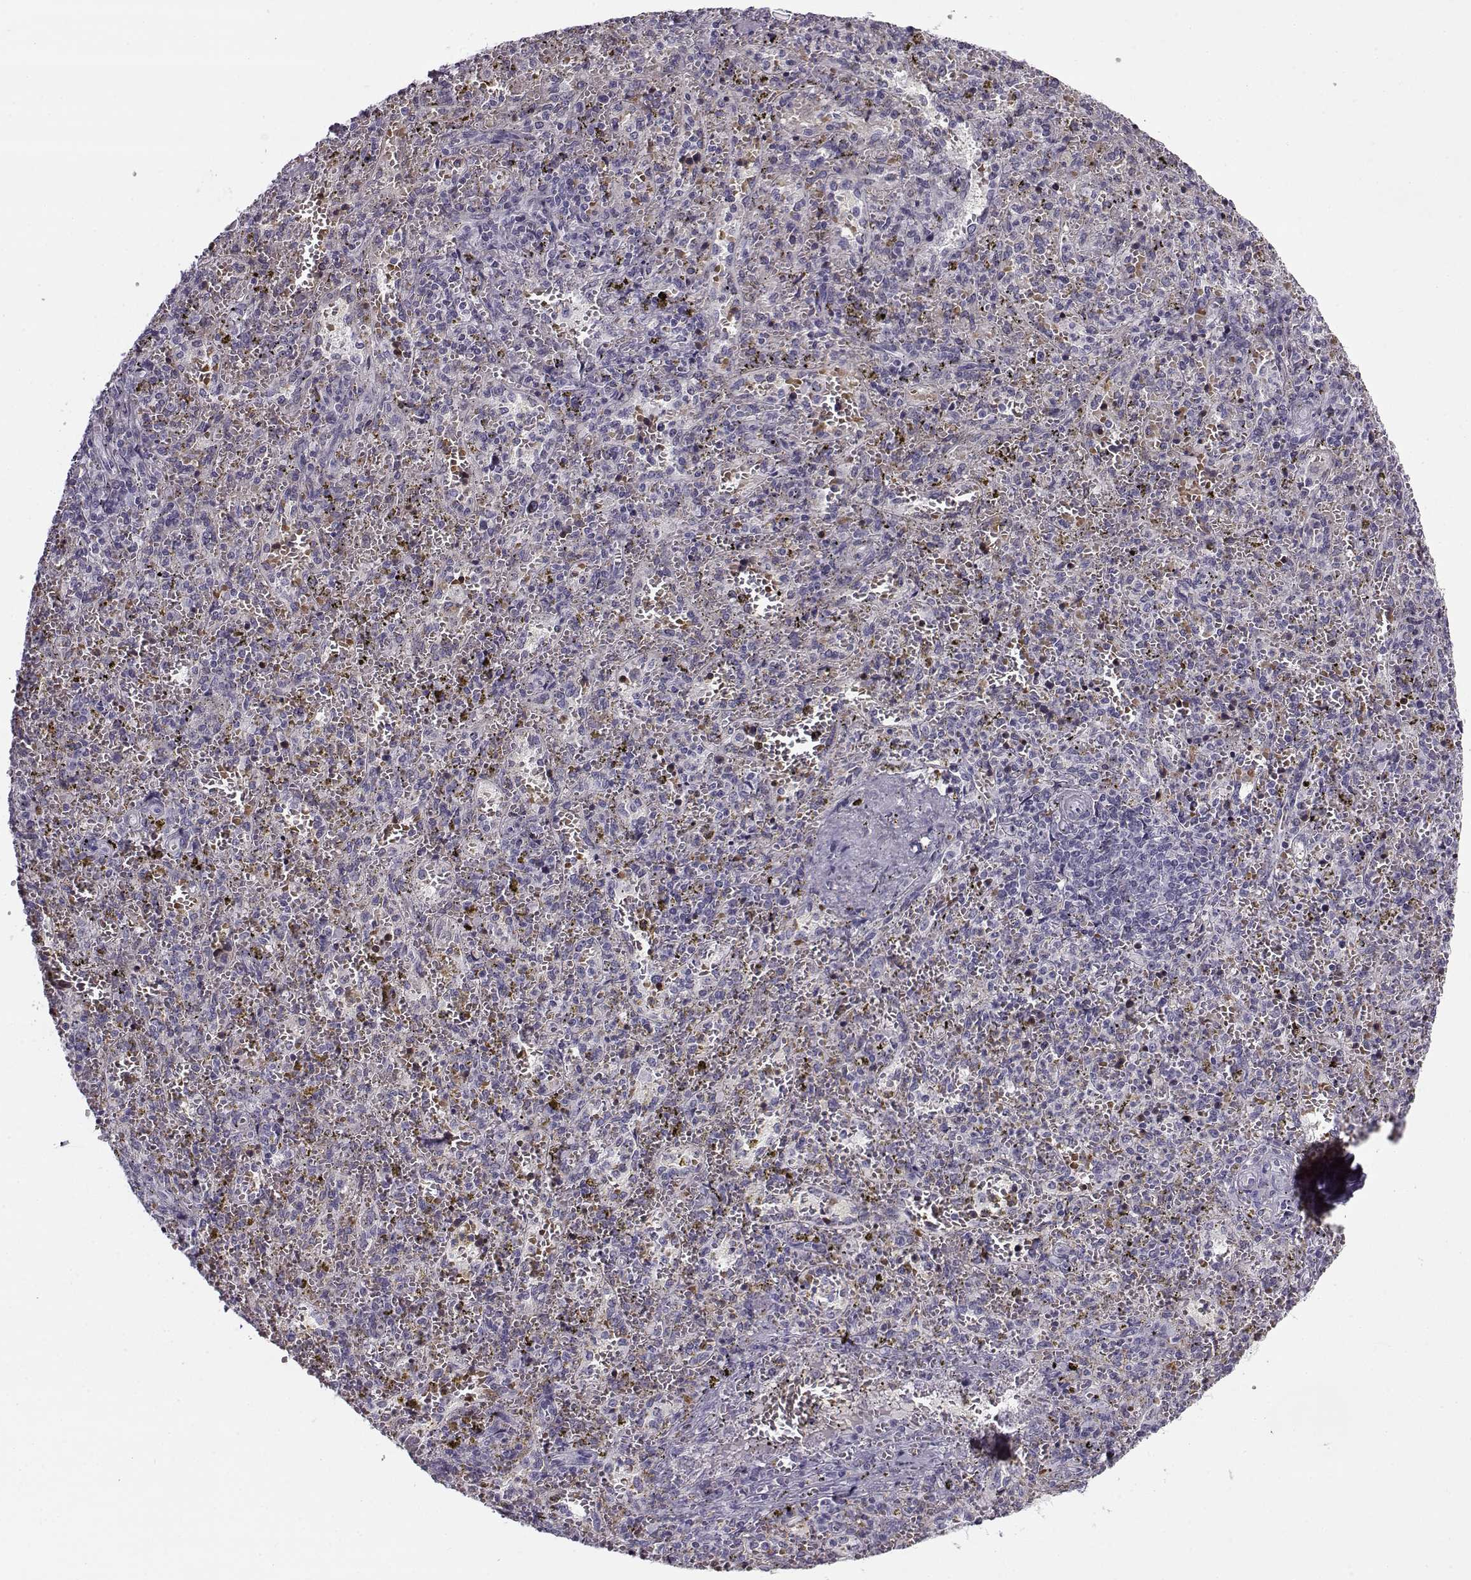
{"staining": {"intensity": "negative", "quantity": "none", "location": "none"}, "tissue": "spleen", "cell_type": "Cells in red pulp", "image_type": "normal", "snomed": [{"axis": "morphology", "description": "Normal tissue, NOS"}, {"axis": "topography", "description": "Spleen"}], "caption": "Human spleen stained for a protein using IHC exhibits no positivity in cells in red pulp.", "gene": "SNCA", "patient": {"sex": "female", "age": 50}}